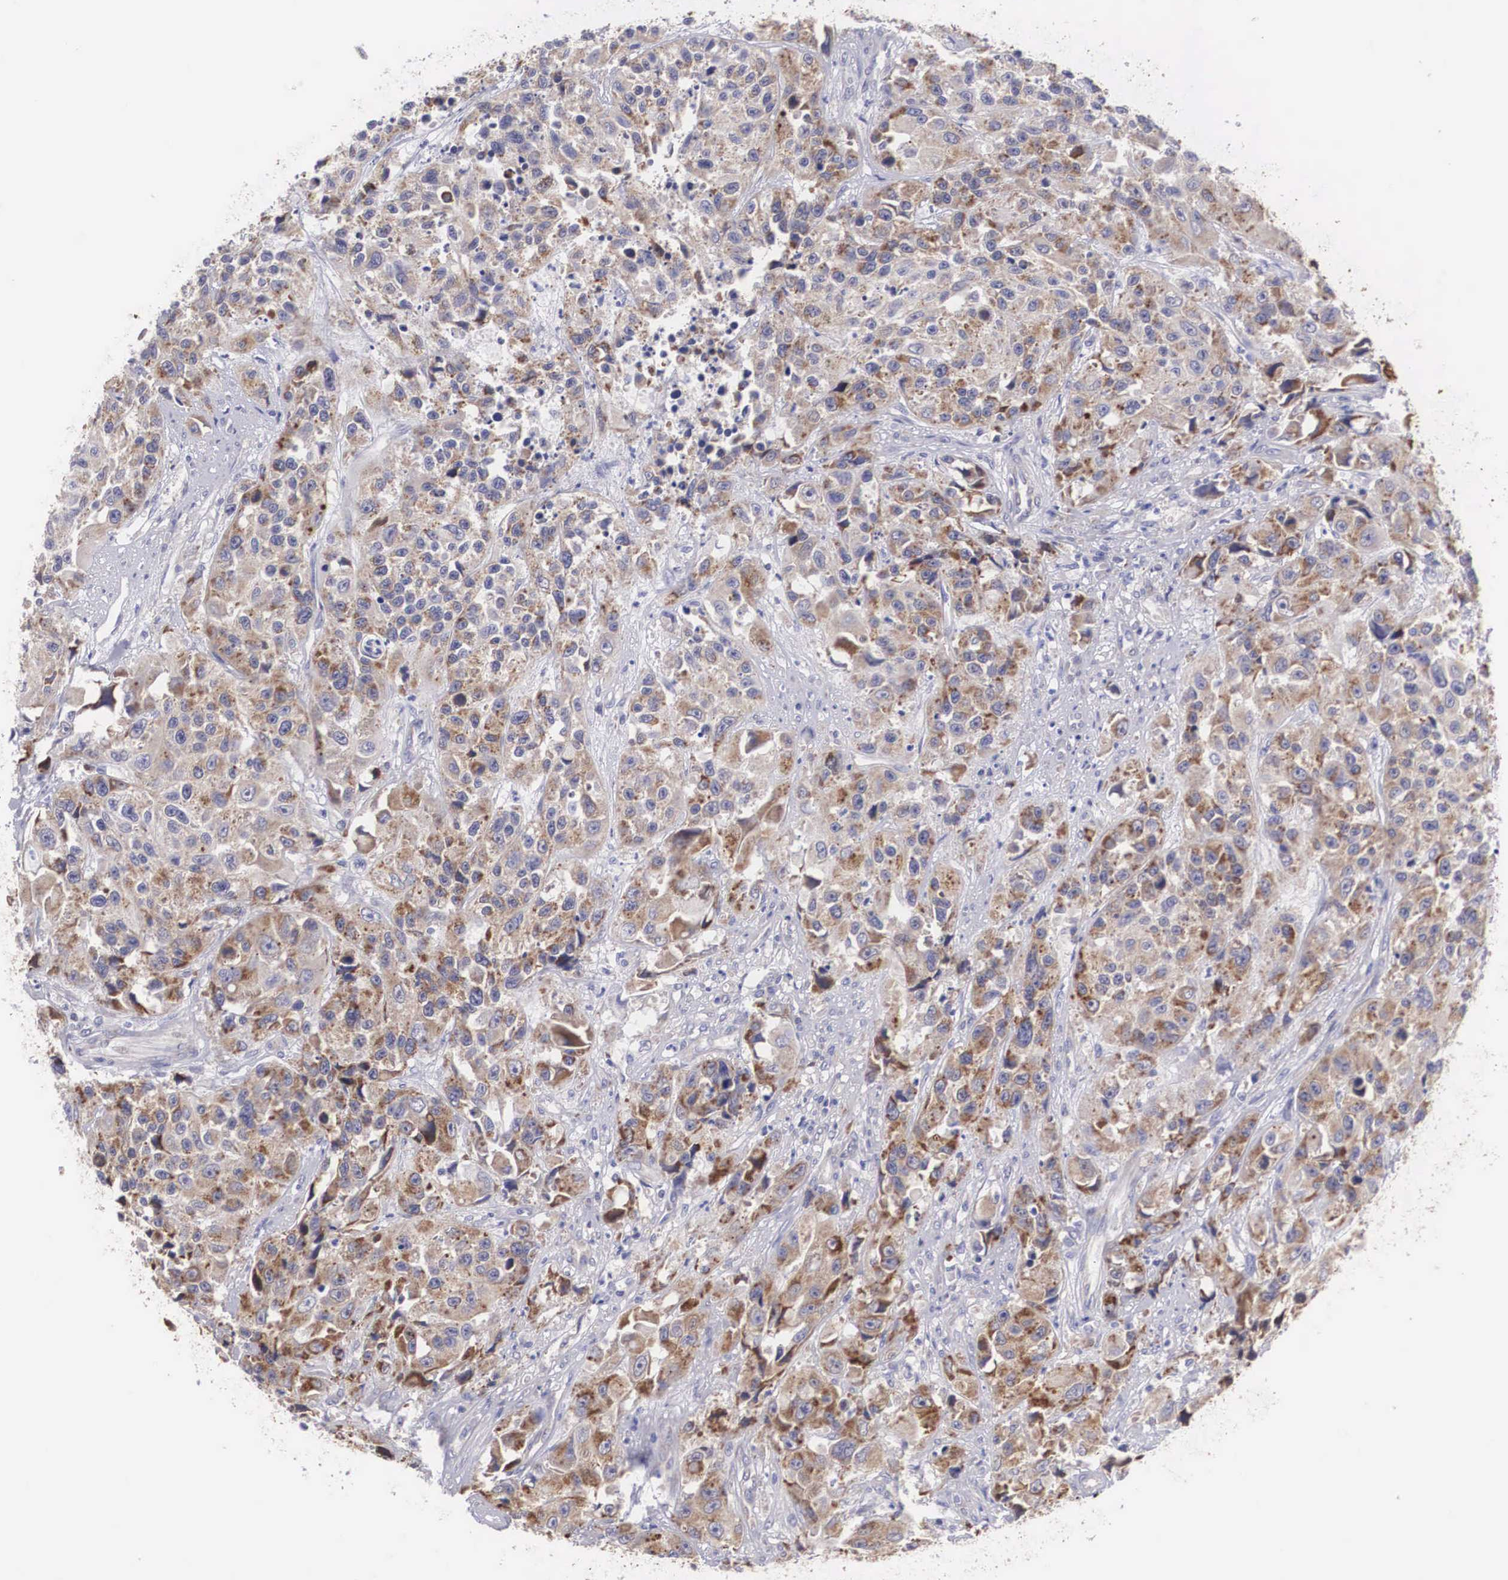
{"staining": {"intensity": "moderate", "quantity": "25%-75%", "location": "cytoplasmic/membranous"}, "tissue": "urothelial cancer", "cell_type": "Tumor cells", "image_type": "cancer", "snomed": [{"axis": "morphology", "description": "Urothelial carcinoma, High grade"}, {"axis": "topography", "description": "Urinary bladder"}], "caption": "This is a histology image of IHC staining of urothelial cancer, which shows moderate expression in the cytoplasmic/membranous of tumor cells.", "gene": "TXLNG", "patient": {"sex": "female", "age": 81}}